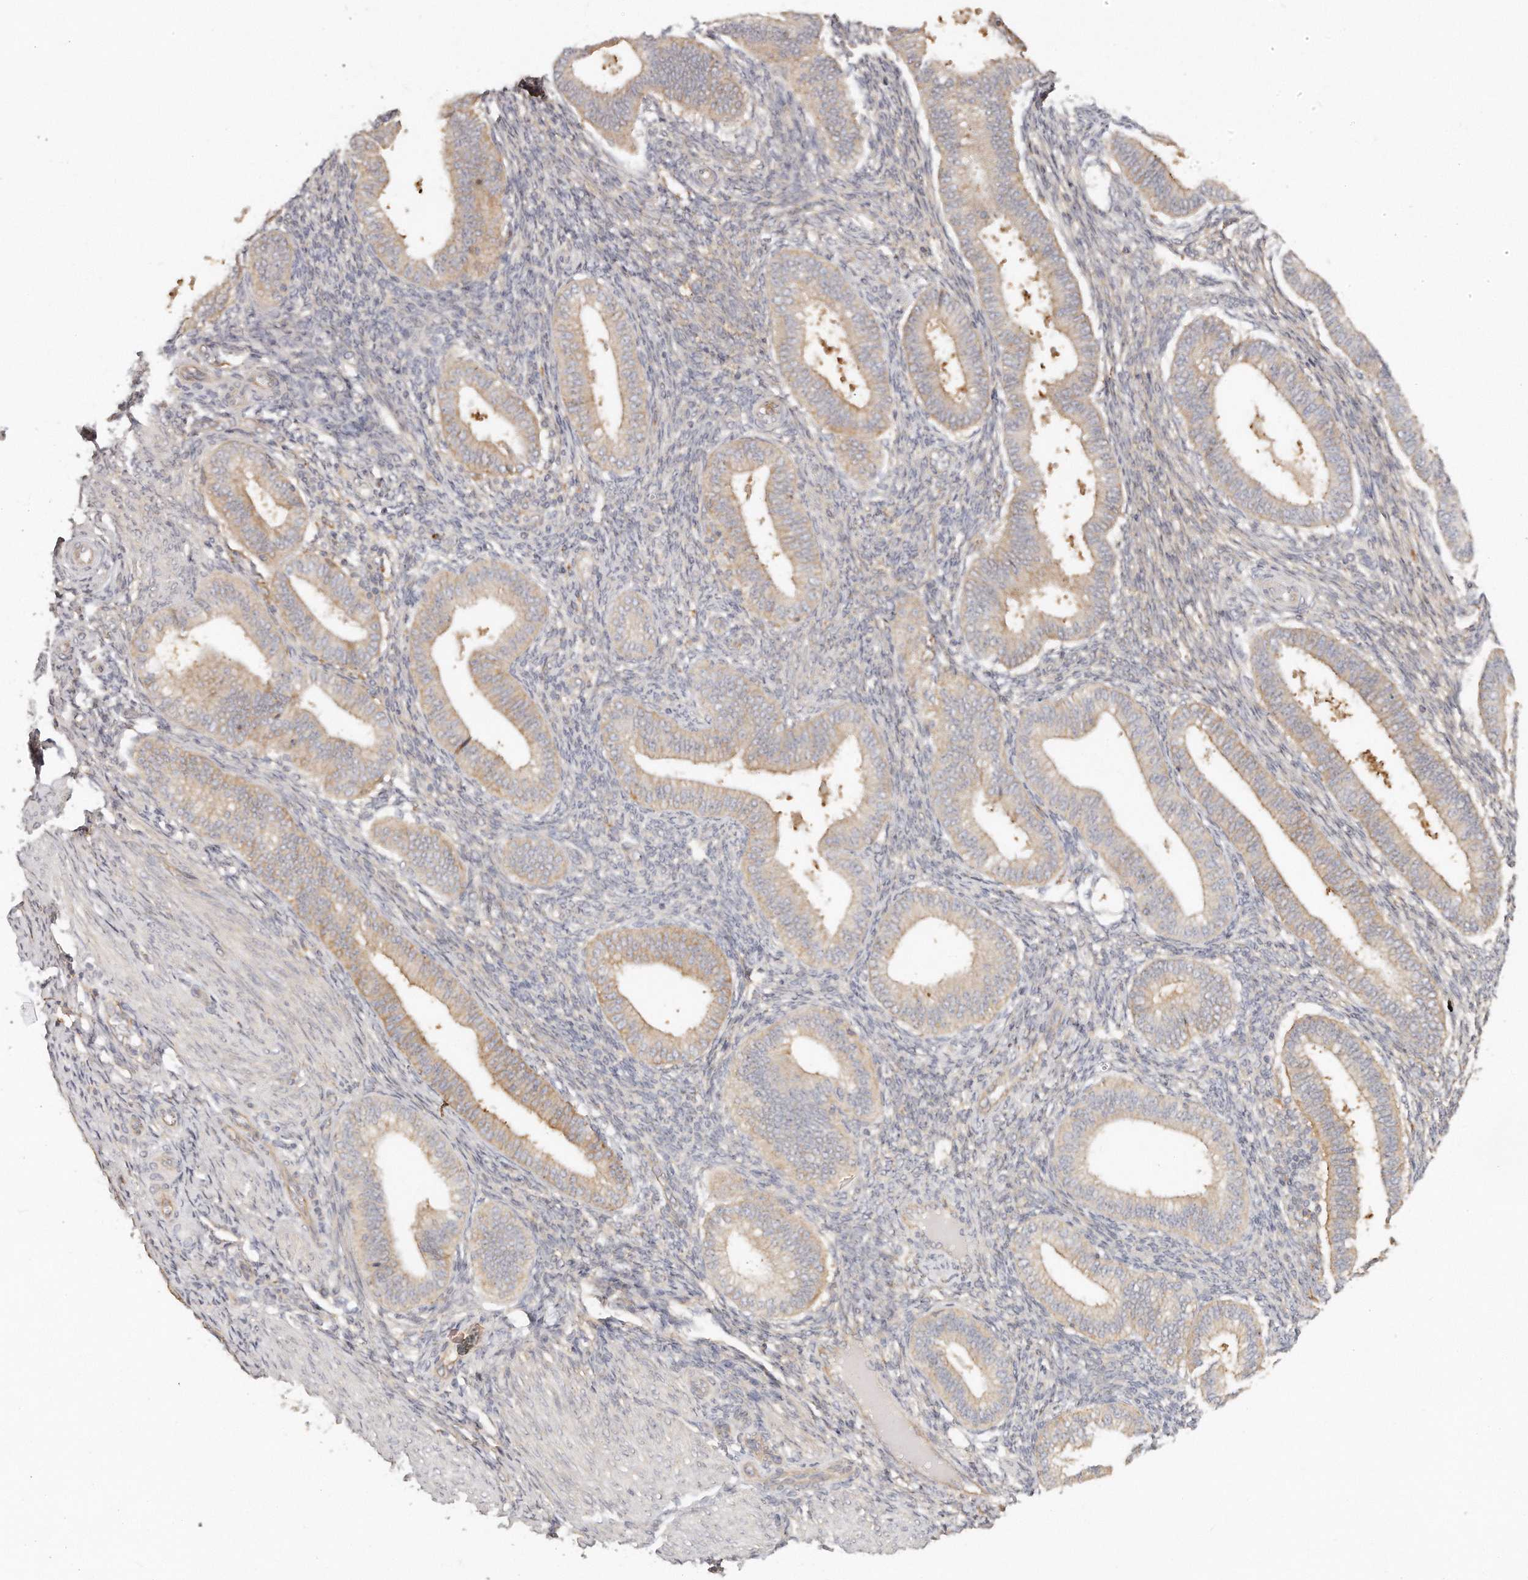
{"staining": {"intensity": "moderate", "quantity": "25%-75%", "location": "cytoplasmic/membranous"}, "tissue": "endometrium", "cell_type": "Cells in endometrial stroma", "image_type": "normal", "snomed": [{"axis": "morphology", "description": "Normal tissue, NOS"}, {"axis": "topography", "description": "Endometrium"}], "caption": "High-power microscopy captured an immunohistochemistry image of normal endometrium, revealing moderate cytoplasmic/membranous positivity in about 25%-75% of cells in endometrial stroma. The protein is shown in brown color, while the nuclei are stained blue.", "gene": "TTLL4", "patient": {"sex": "female", "age": 39}}